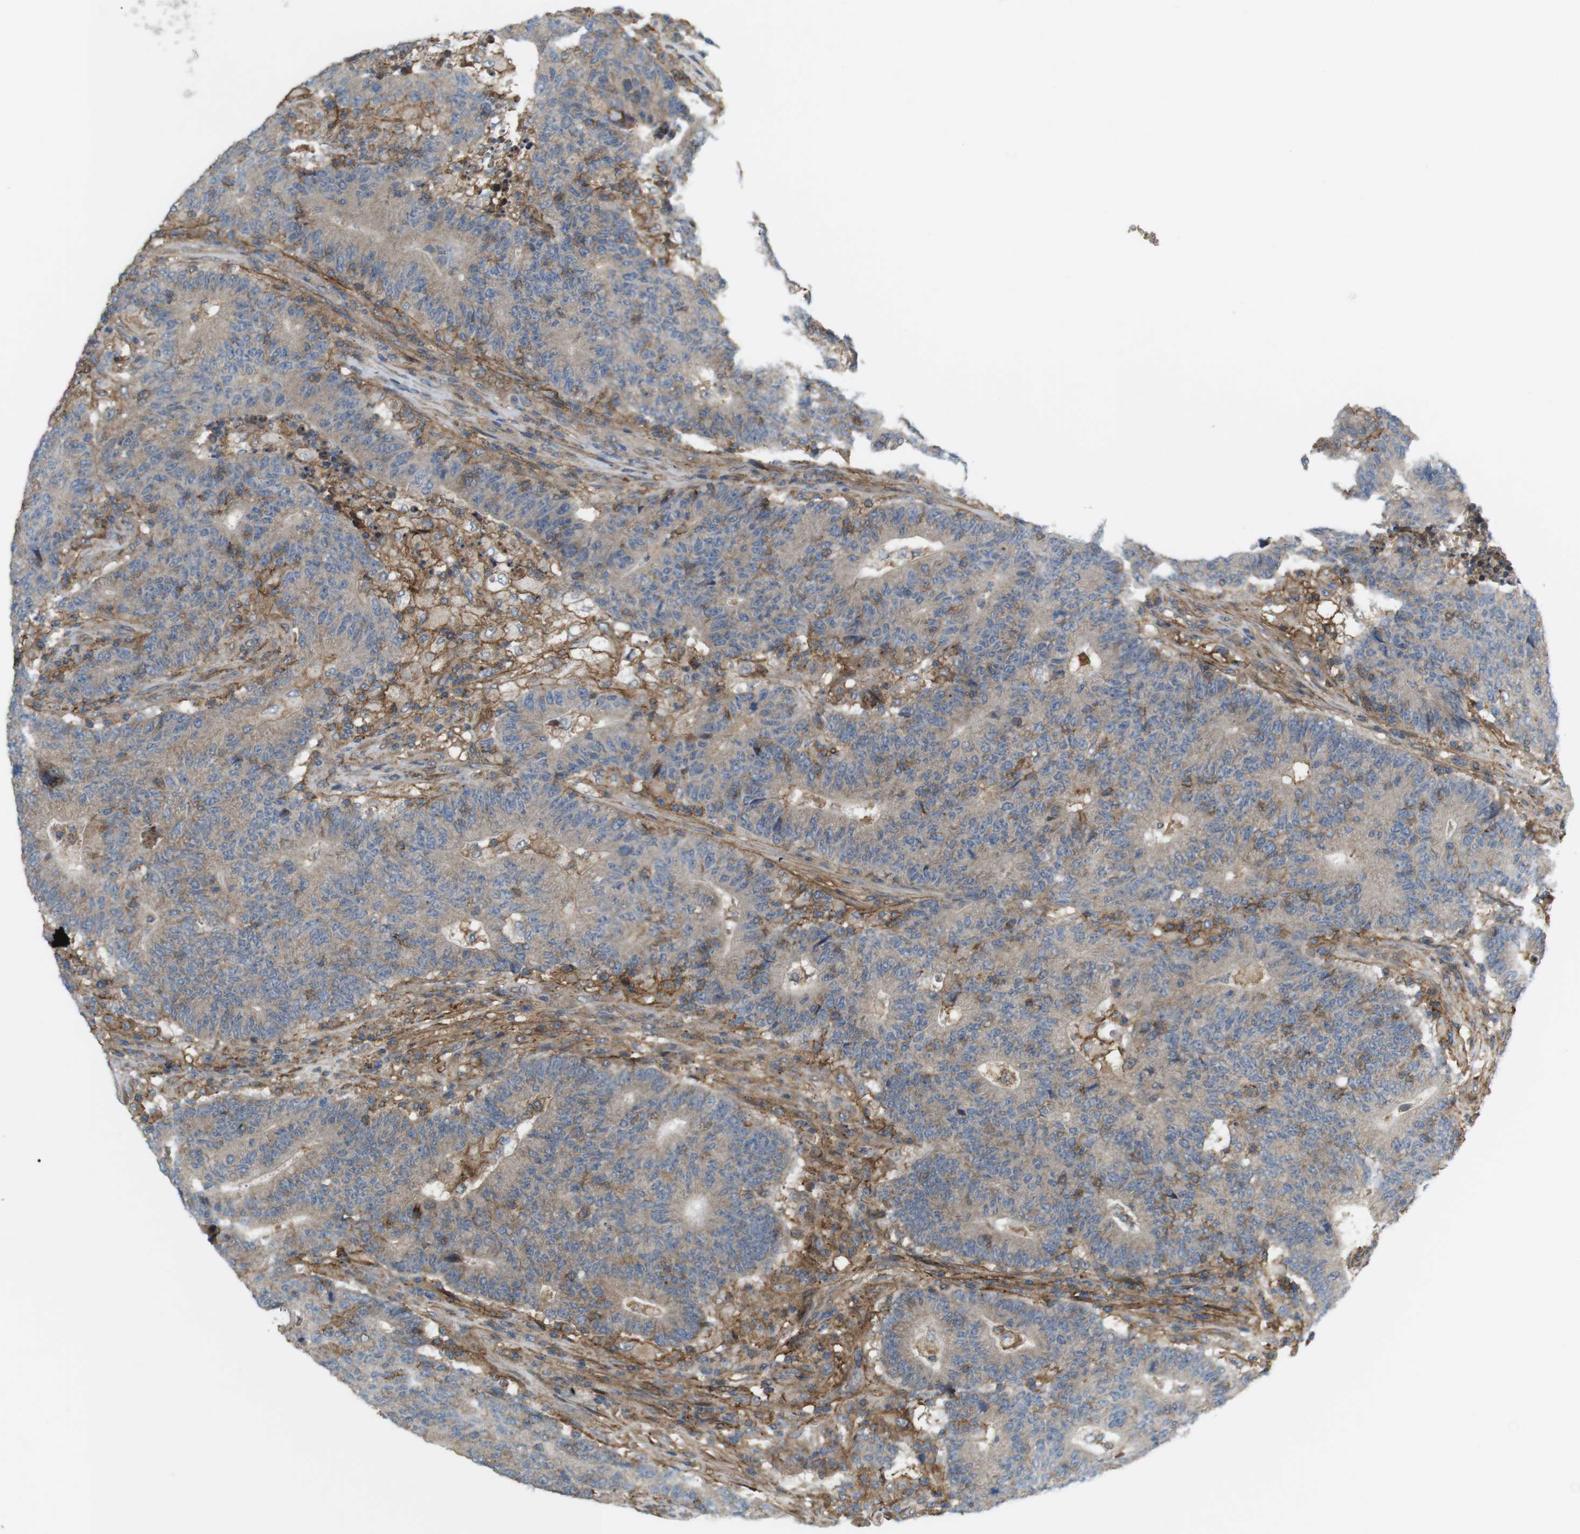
{"staining": {"intensity": "weak", "quantity": "25%-75%", "location": "cytoplasmic/membranous"}, "tissue": "colorectal cancer", "cell_type": "Tumor cells", "image_type": "cancer", "snomed": [{"axis": "morphology", "description": "Normal tissue, NOS"}, {"axis": "morphology", "description": "Adenocarcinoma, NOS"}, {"axis": "topography", "description": "Colon"}], "caption": "Tumor cells display low levels of weak cytoplasmic/membranous staining in about 25%-75% of cells in human adenocarcinoma (colorectal).", "gene": "DDAH2", "patient": {"sex": "female", "age": 75}}